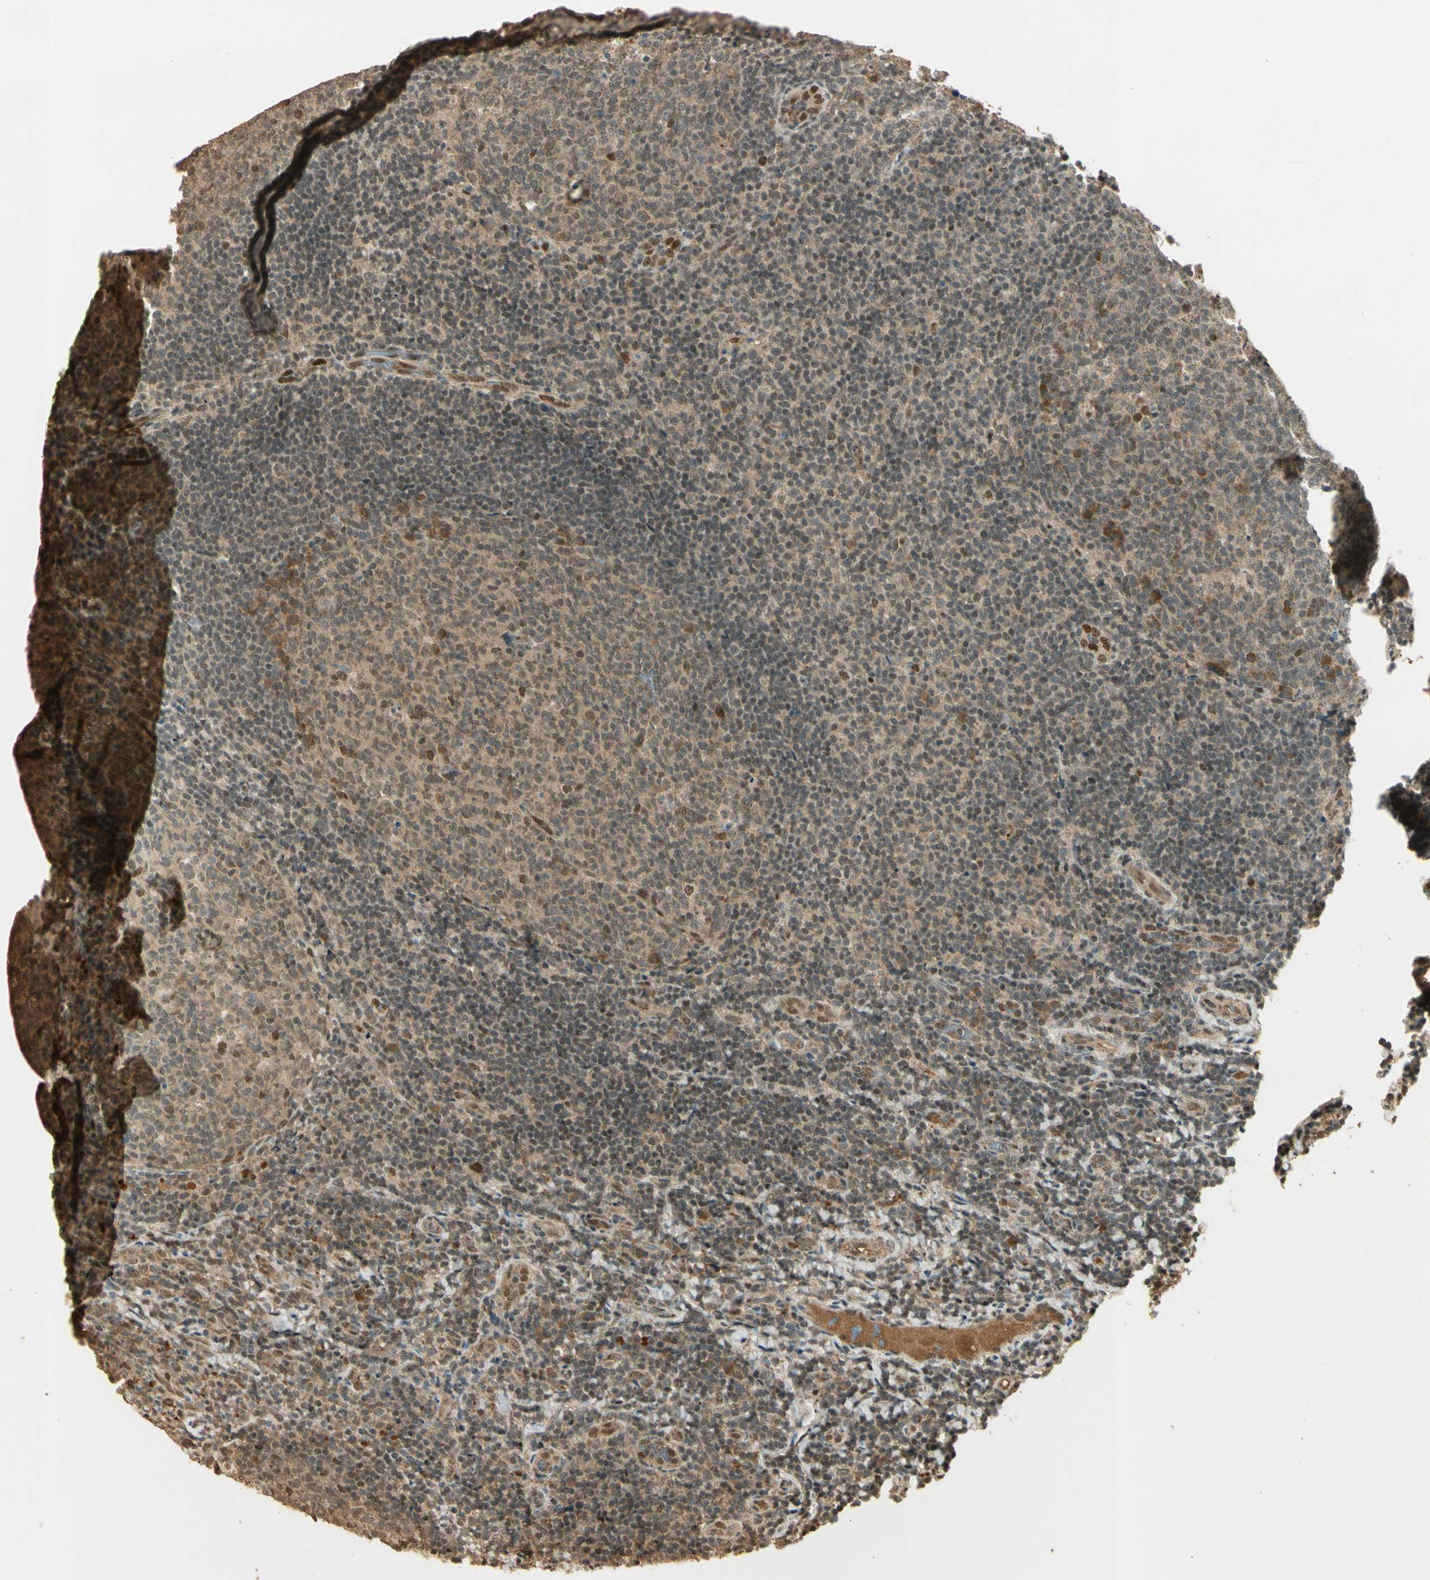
{"staining": {"intensity": "weak", "quantity": ">75%", "location": "cytoplasmic/membranous"}, "tissue": "tonsil", "cell_type": "Germinal center cells", "image_type": "normal", "snomed": [{"axis": "morphology", "description": "Normal tissue, NOS"}, {"axis": "topography", "description": "Tonsil"}], "caption": "Tonsil was stained to show a protein in brown. There is low levels of weak cytoplasmic/membranous expression in about >75% of germinal center cells. The staining was performed using DAB (3,3'-diaminobenzidine), with brown indicating positive protein expression. Nuclei are stained blue with hematoxylin.", "gene": "GMEB2", "patient": {"sex": "male", "age": 17}}